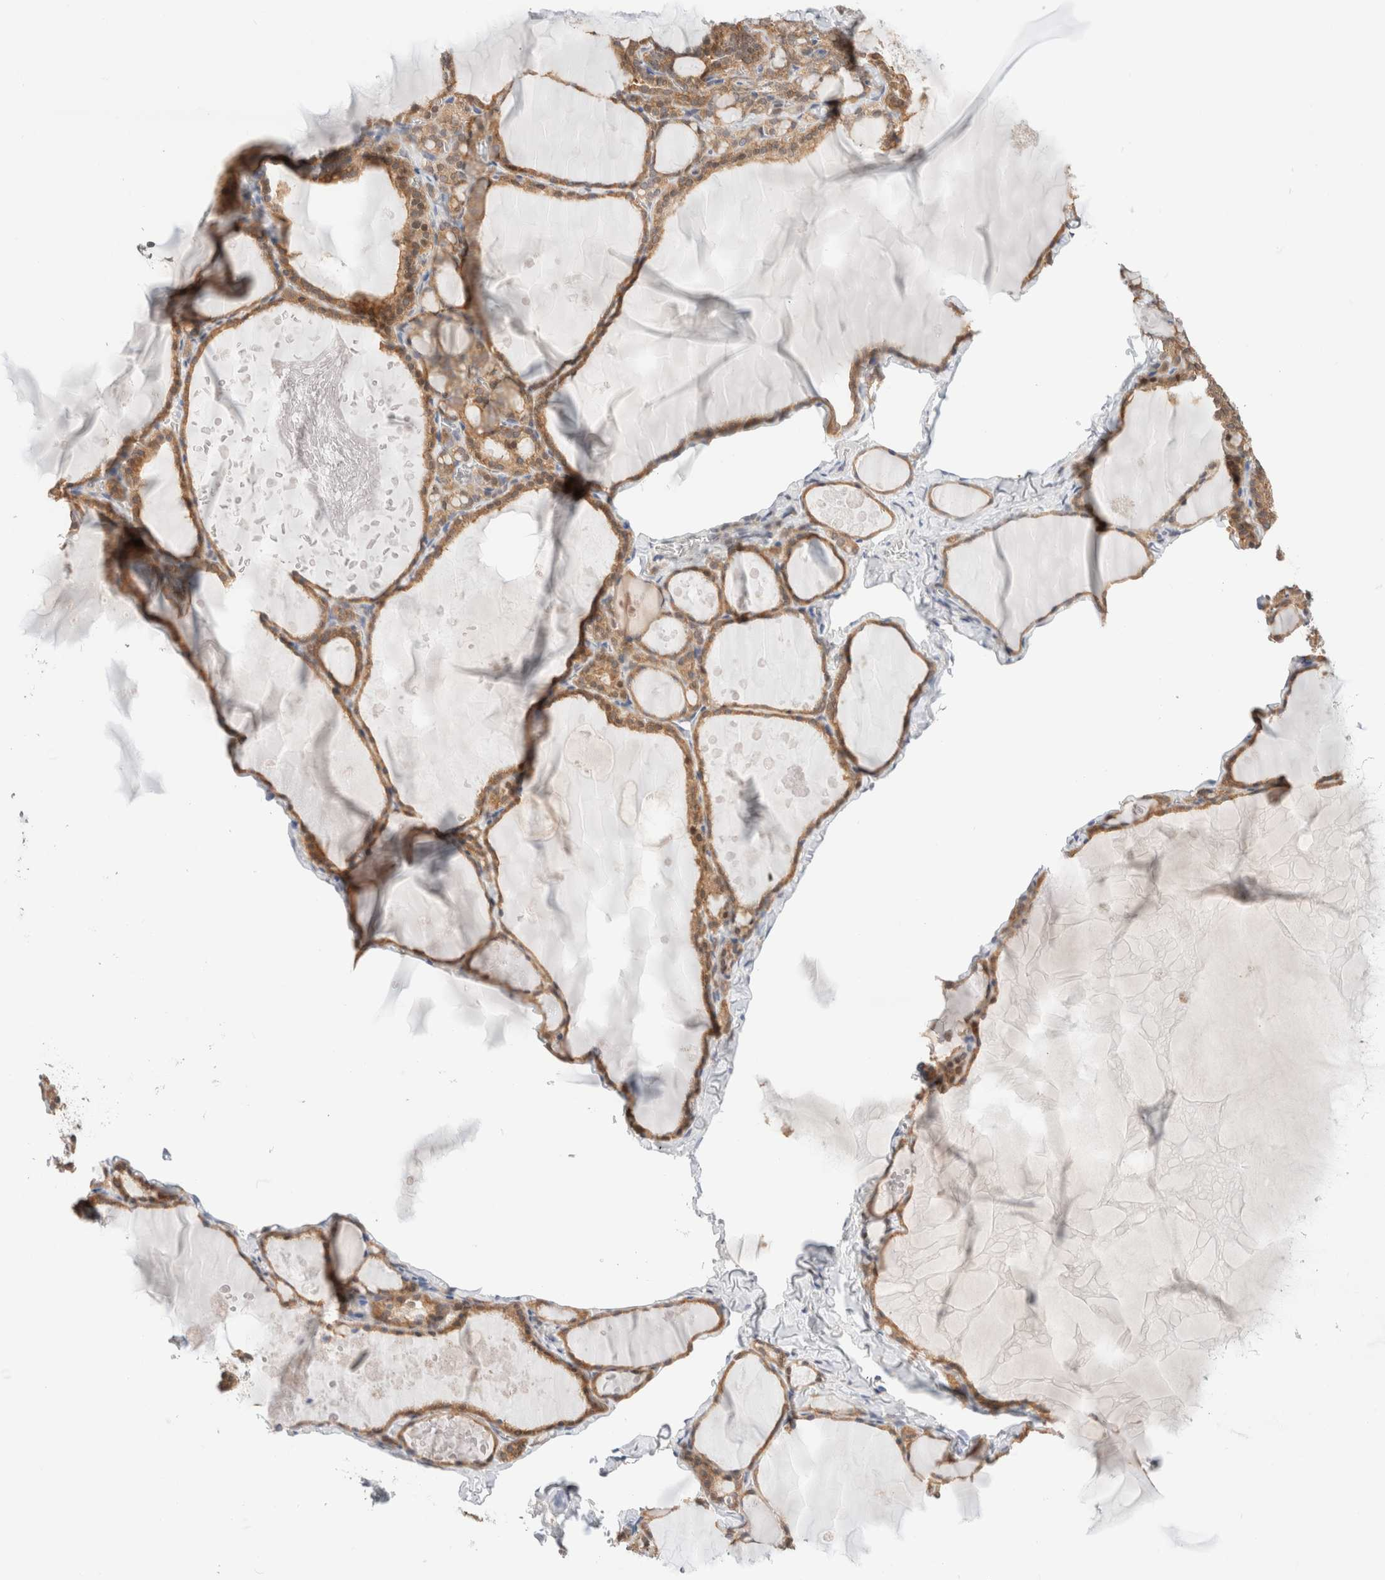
{"staining": {"intensity": "moderate", "quantity": ">75%", "location": "cytoplasmic/membranous"}, "tissue": "thyroid gland", "cell_type": "Glandular cells", "image_type": "normal", "snomed": [{"axis": "morphology", "description": "Normal tissue, NOS"}, {"axis": "topography", "description": "Thyroid gland"}], "caption": "DAB immunohistochemical staining of normal thyroid gland demonstrates moderate cytoplasmic/membranous protein positivity in approximately >75% of glandular cells.", "gene": "C17orf97", "patient": {"sex": "male", "age": 56}}